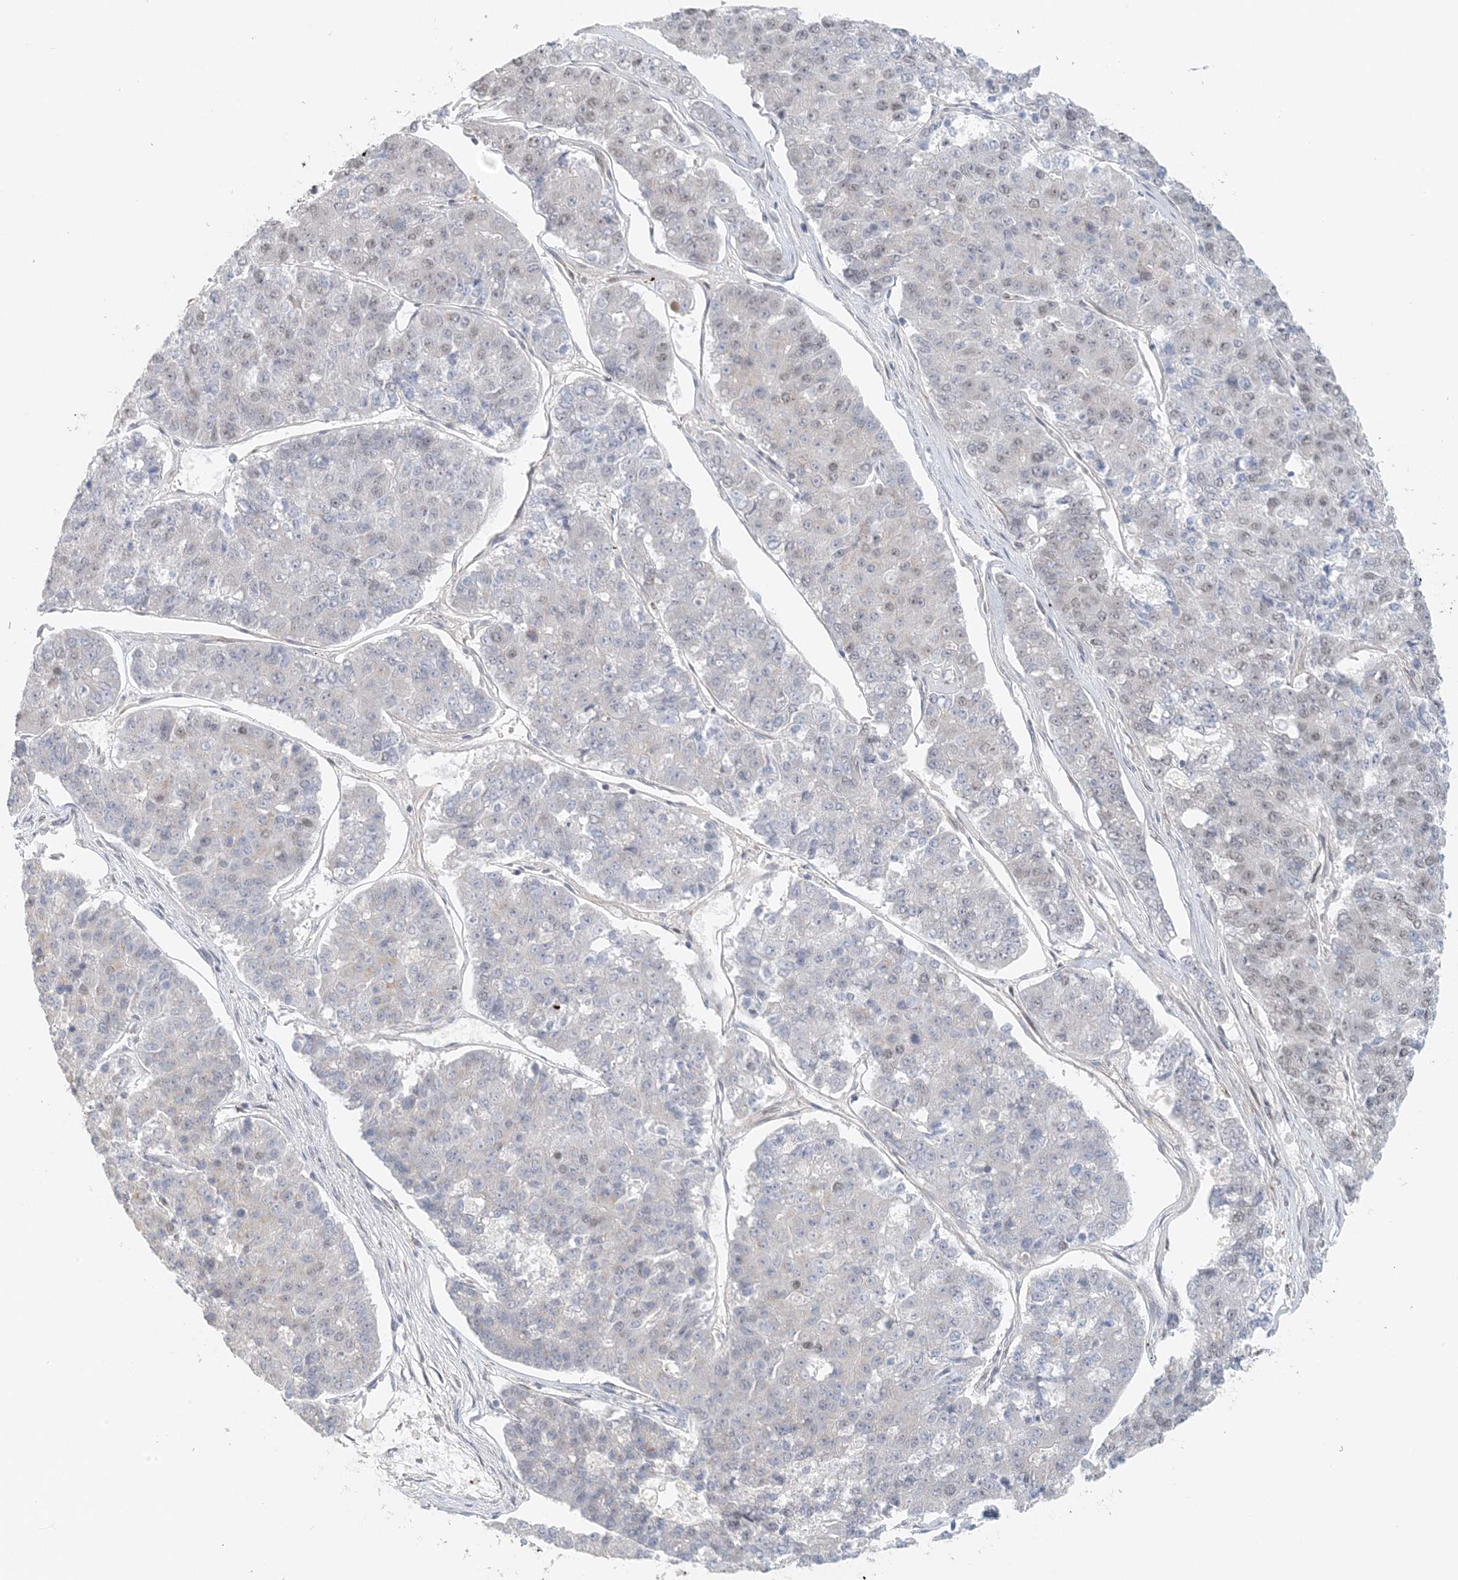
{"staining": {"intensity": "weak", "quantity": "<25%", "location": "nuclear"}, "tissue": "pancreatic cancer", "cell_type": "Tumor cells", "image_type": "cancer", "snomed": [{"axis": "morphology", "description": "Adenocarcinoma, NOS"}, {"axis": "topography", "description": "Pancreas"}], "caption": "Protein analysis of adenocarcinoma (pancreatic) displays no significant staining in tumor cells.", "gene": "ZCCHC4", "patient": {"sex": "male", "age": 50}}